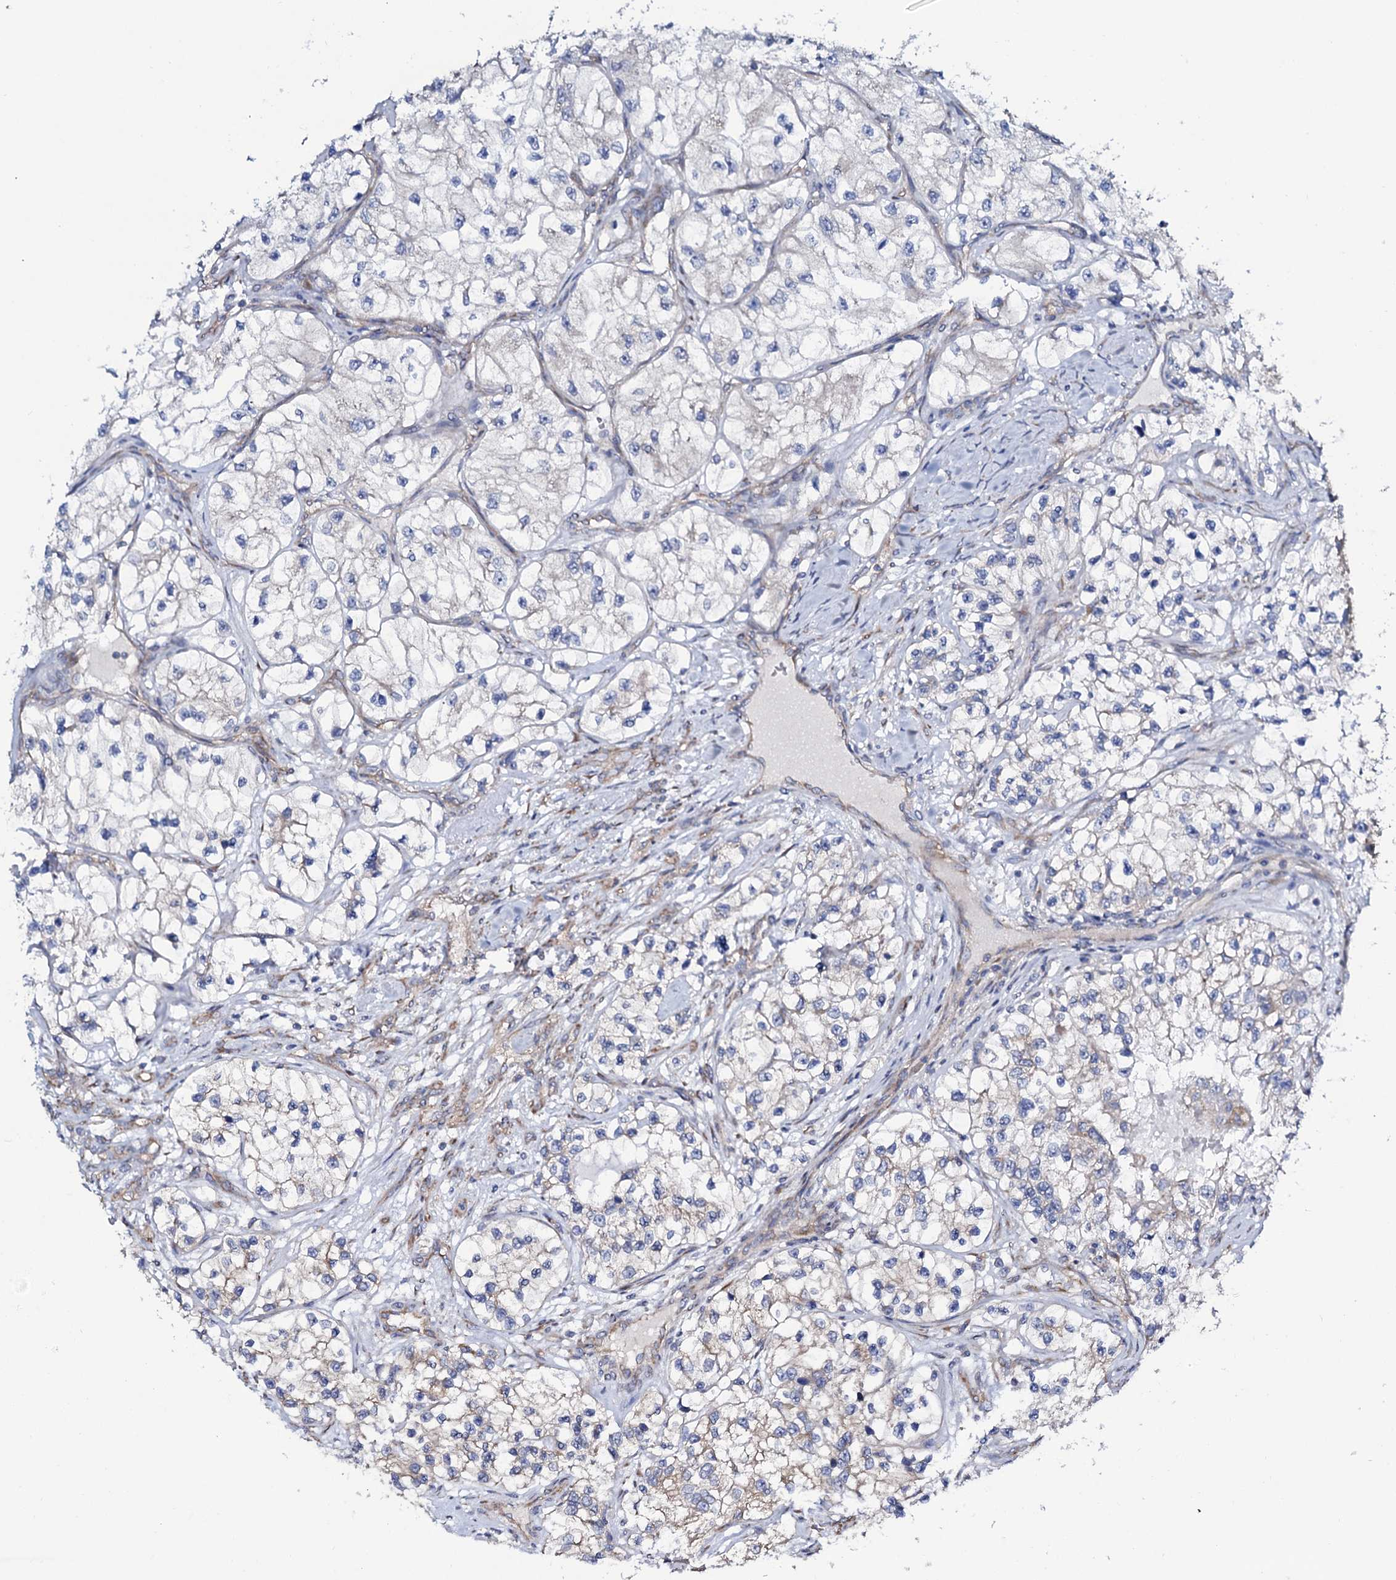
{"staining": {"intensity": "weak", "quantity": "25%-75%", "location": "cytoplasmic/membranous"}, "tissue": "renal cancer", "cell_type": "Tumor cells", "image_type": "cancer", "snomed": [{"axis": "morphology", "description": "Adenocarcinoma, NOS"}, {"axis": "topography", "description": "Kidney"}], "caption": "Renal cancer stained for a protein (brown) demonstrates weak cytoplasmic/membranous positive positivity in about 25%-75% of tumor cells.", "gene": "STARD13", "patient": {"sex": "female", "age": 57}}